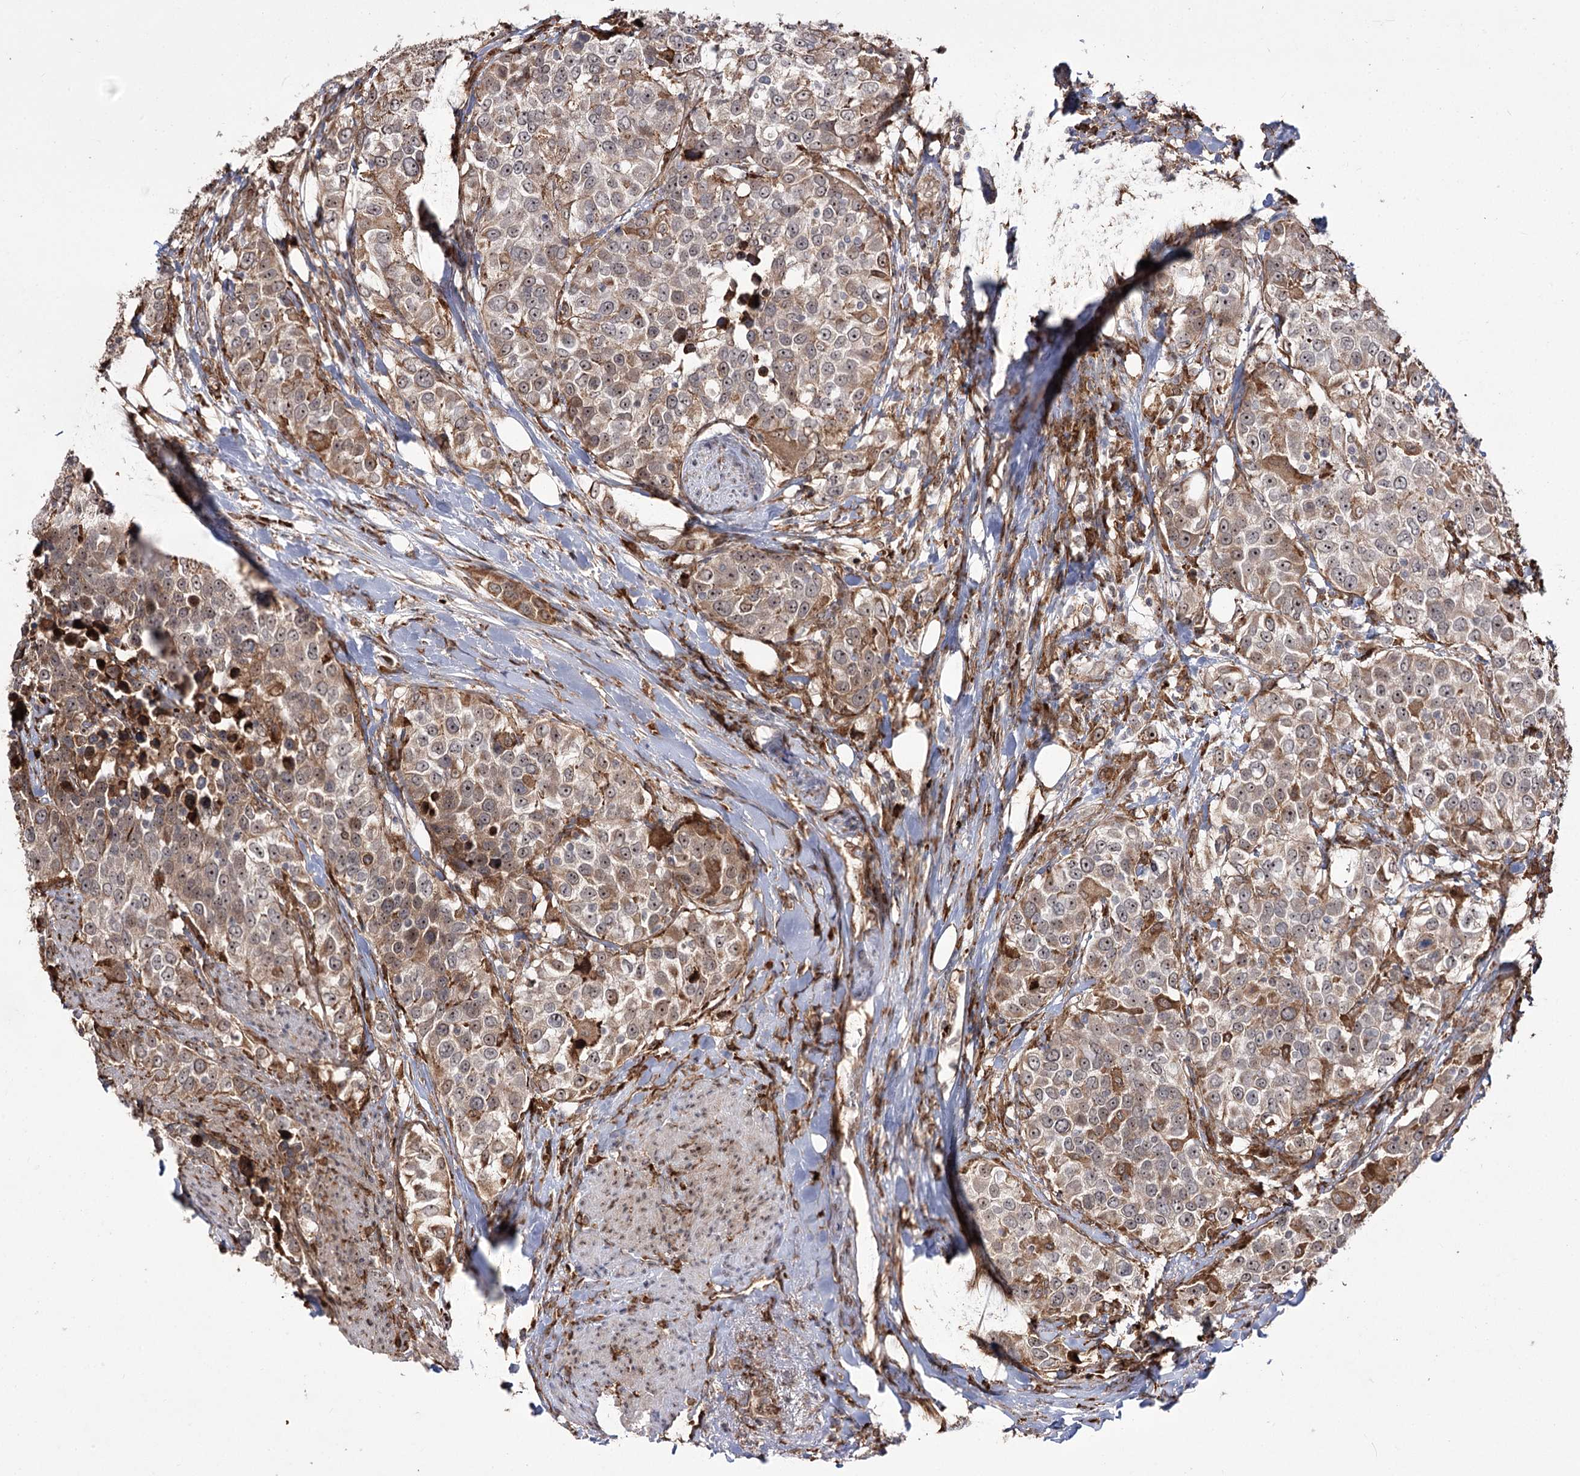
{"staining": {"intensity": "moderate", "quantity": ">75%", "location": "cytoplasmic/membranous,nuclear"}, "tissue": "urothelial cancer", "cell_type": "Tumor cells", "image_type": "cancer", "snomed": [{"axis": "morphology", "description": "Urothelial carcinoma, High grade"}, {"axis": "topography", "description": "Urinary bladder"}], "caption": "Protein expression analysis of high-grade urothelial carcinoma displays moderate cytoplasmic/membranous and nuclear staining in about >75% of tumor cells. Nuclei are stained in blue.", "gene": "FANCL", "patient": {"sex": "female", "age": 80}}